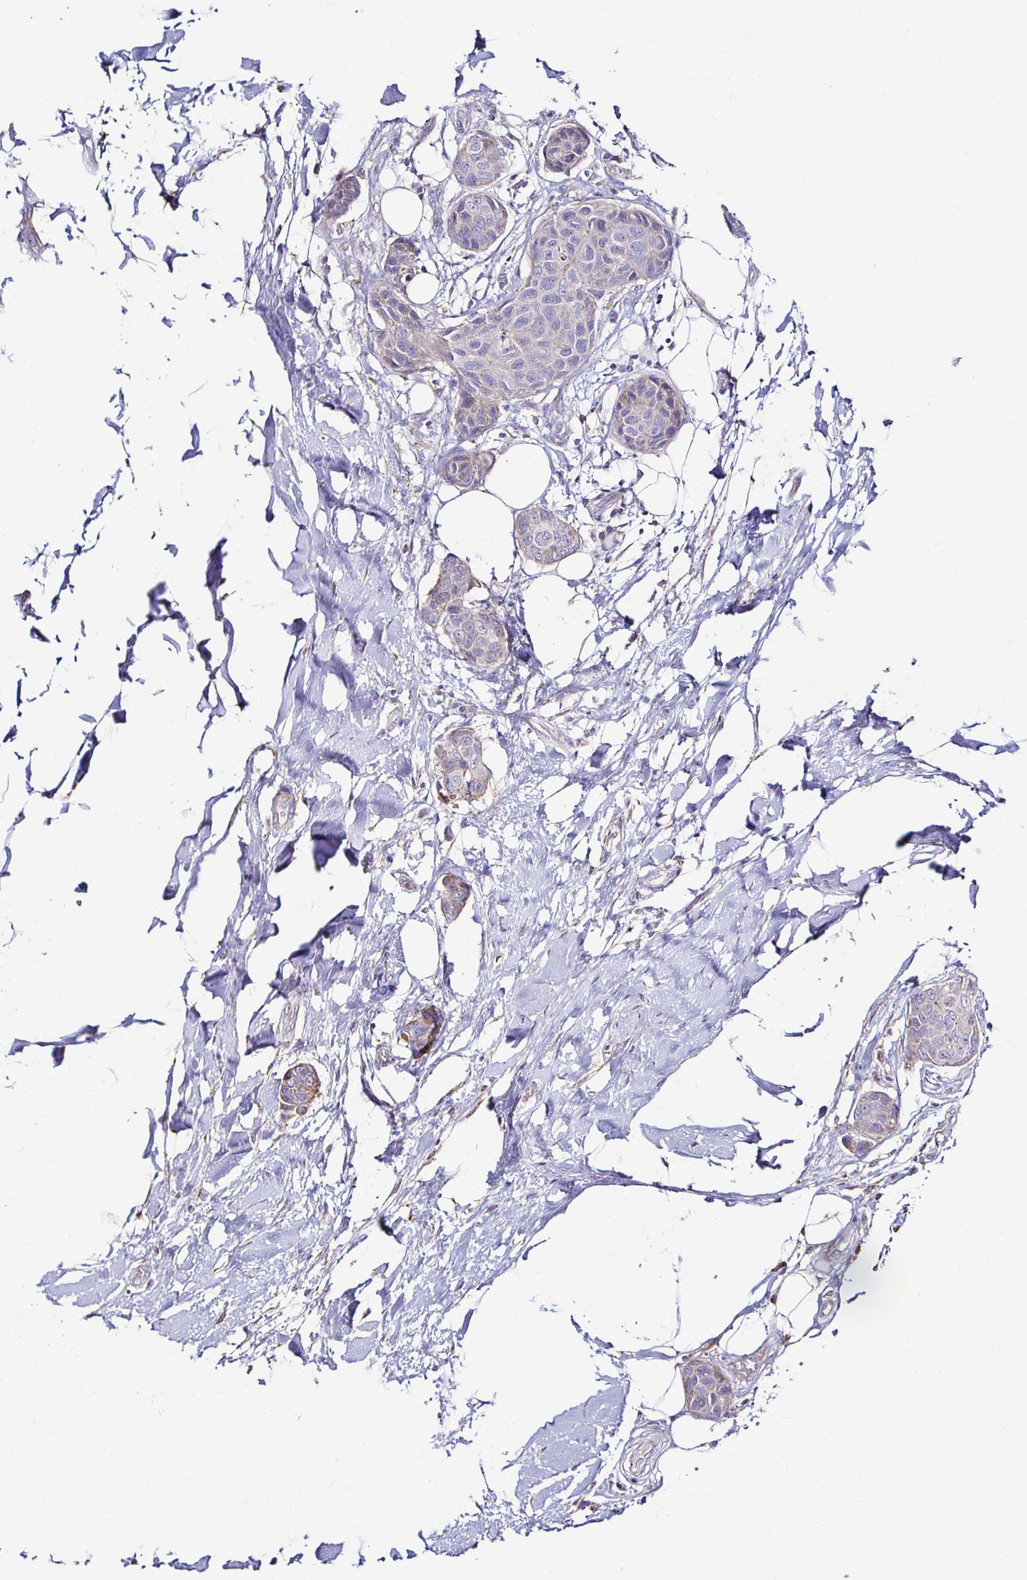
{"staining": {"intensity": "negative", "quantity": "none", "location": "none"}, "tissue": "breast cancer", "cell_type": "Tumor cells", "image_type": "cancer", "snomed": [{"axis": "morphology", "description": "Duct carcinoma"}, {"axis": "topography", "description": "Breast"}, {"axis": "topography", "description": "Lymph node"}], "caption": "Immunohistochemistry (IHC) of breast invasive ductal carcinoma demonstrates no positivity in tumor cells.", "gene": "GALNS", "patient": {"sex": "female", "age": 80}}